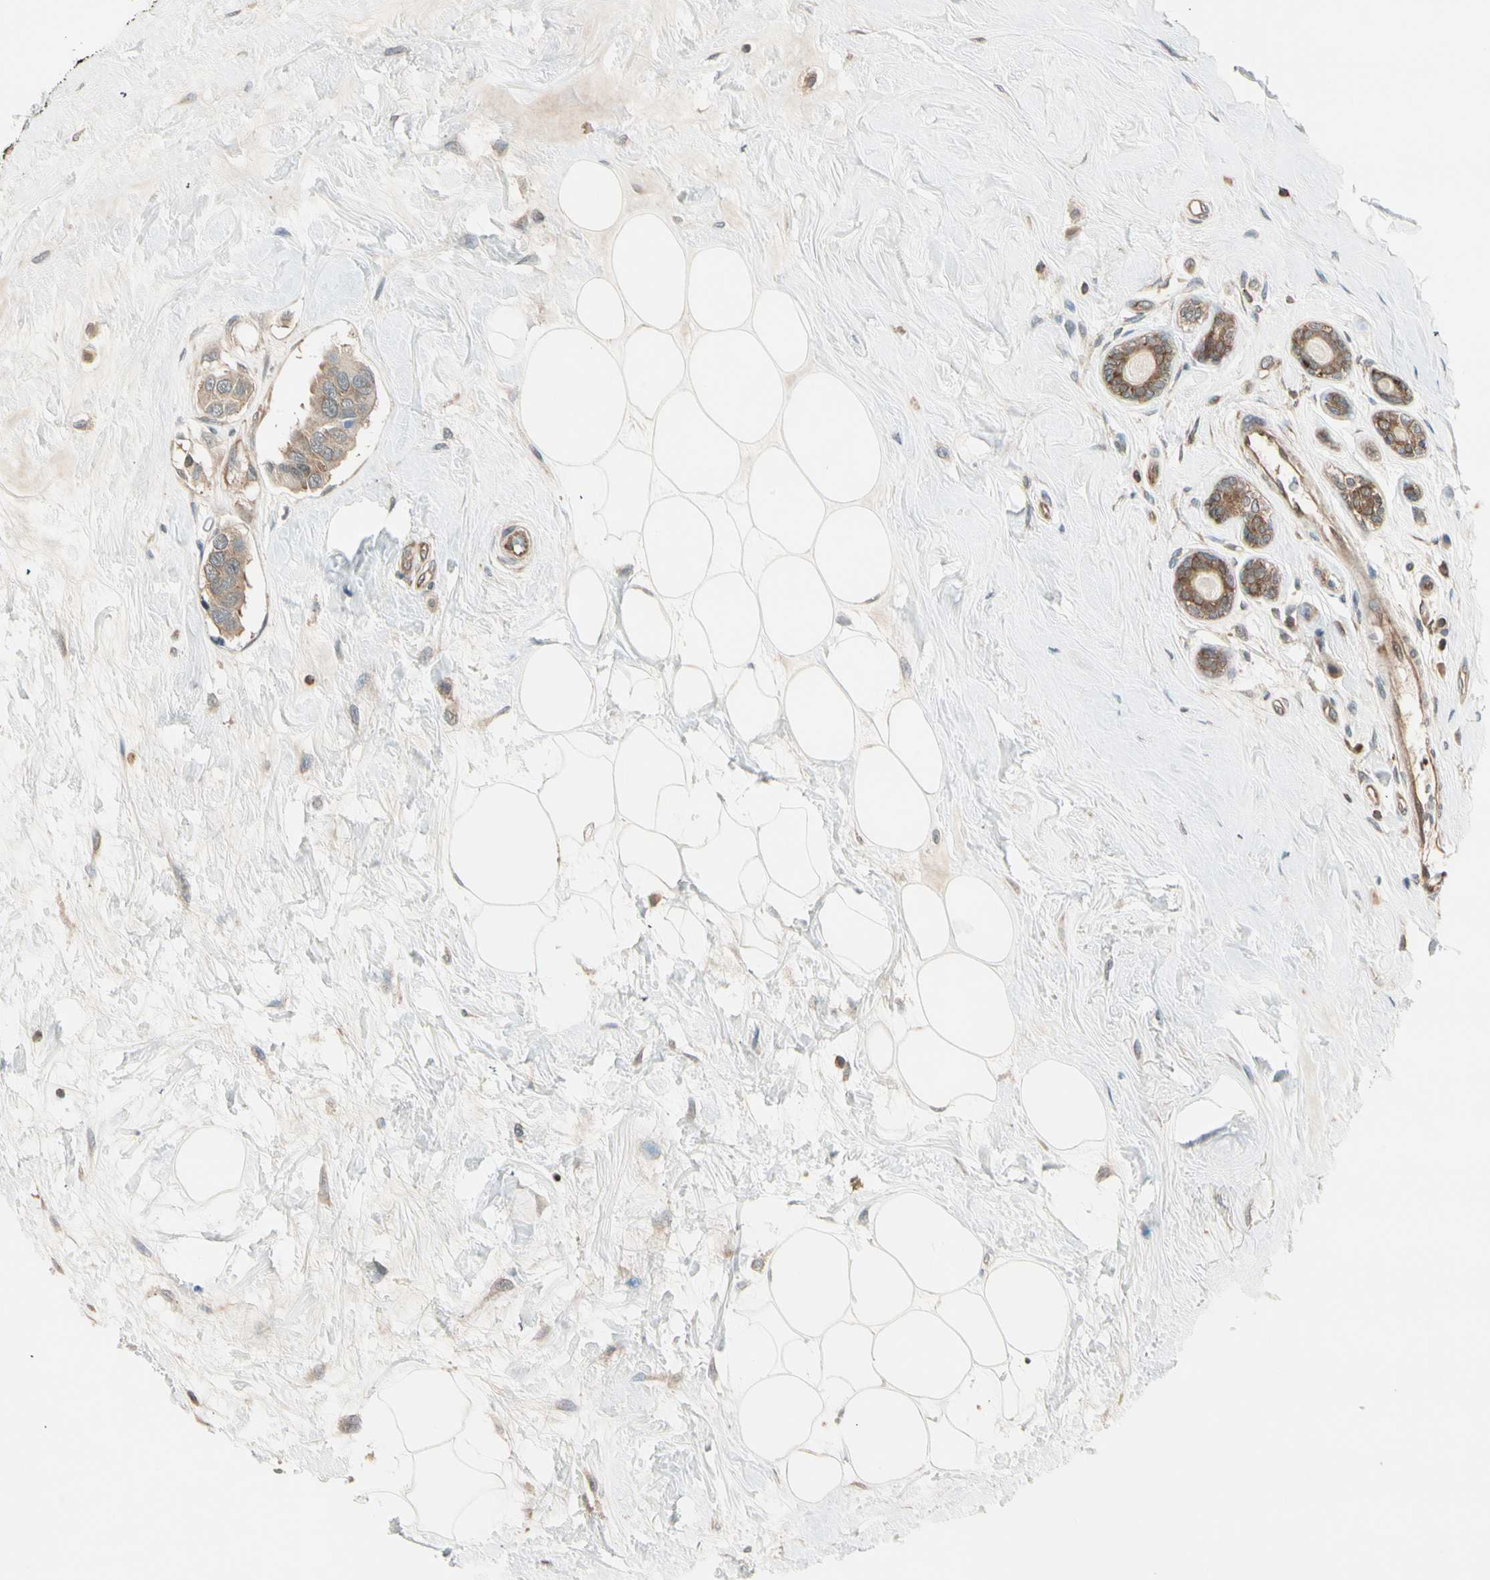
{"staining": {"intensity": "weak", "quantity": ">75%", "location": "cytoplasmic/membranous"}, "tissue": "breast cancer", "cell_type": "Tumor cells", "image_type": "cancer", "snomed": [{"axis": "morphology", "description": "Normal tissue, NOS"}, {"axis": "morphology", "description": "Duct carcinoma"}, {"axis": "topography", "description": "Breast"}], "caption": "Intraductal carcinoma (breast) stained with a protein marker shows weak staining in tumor cells.", "gene": "OXSR1", "patient": {"sex": "female", "age": 39}}